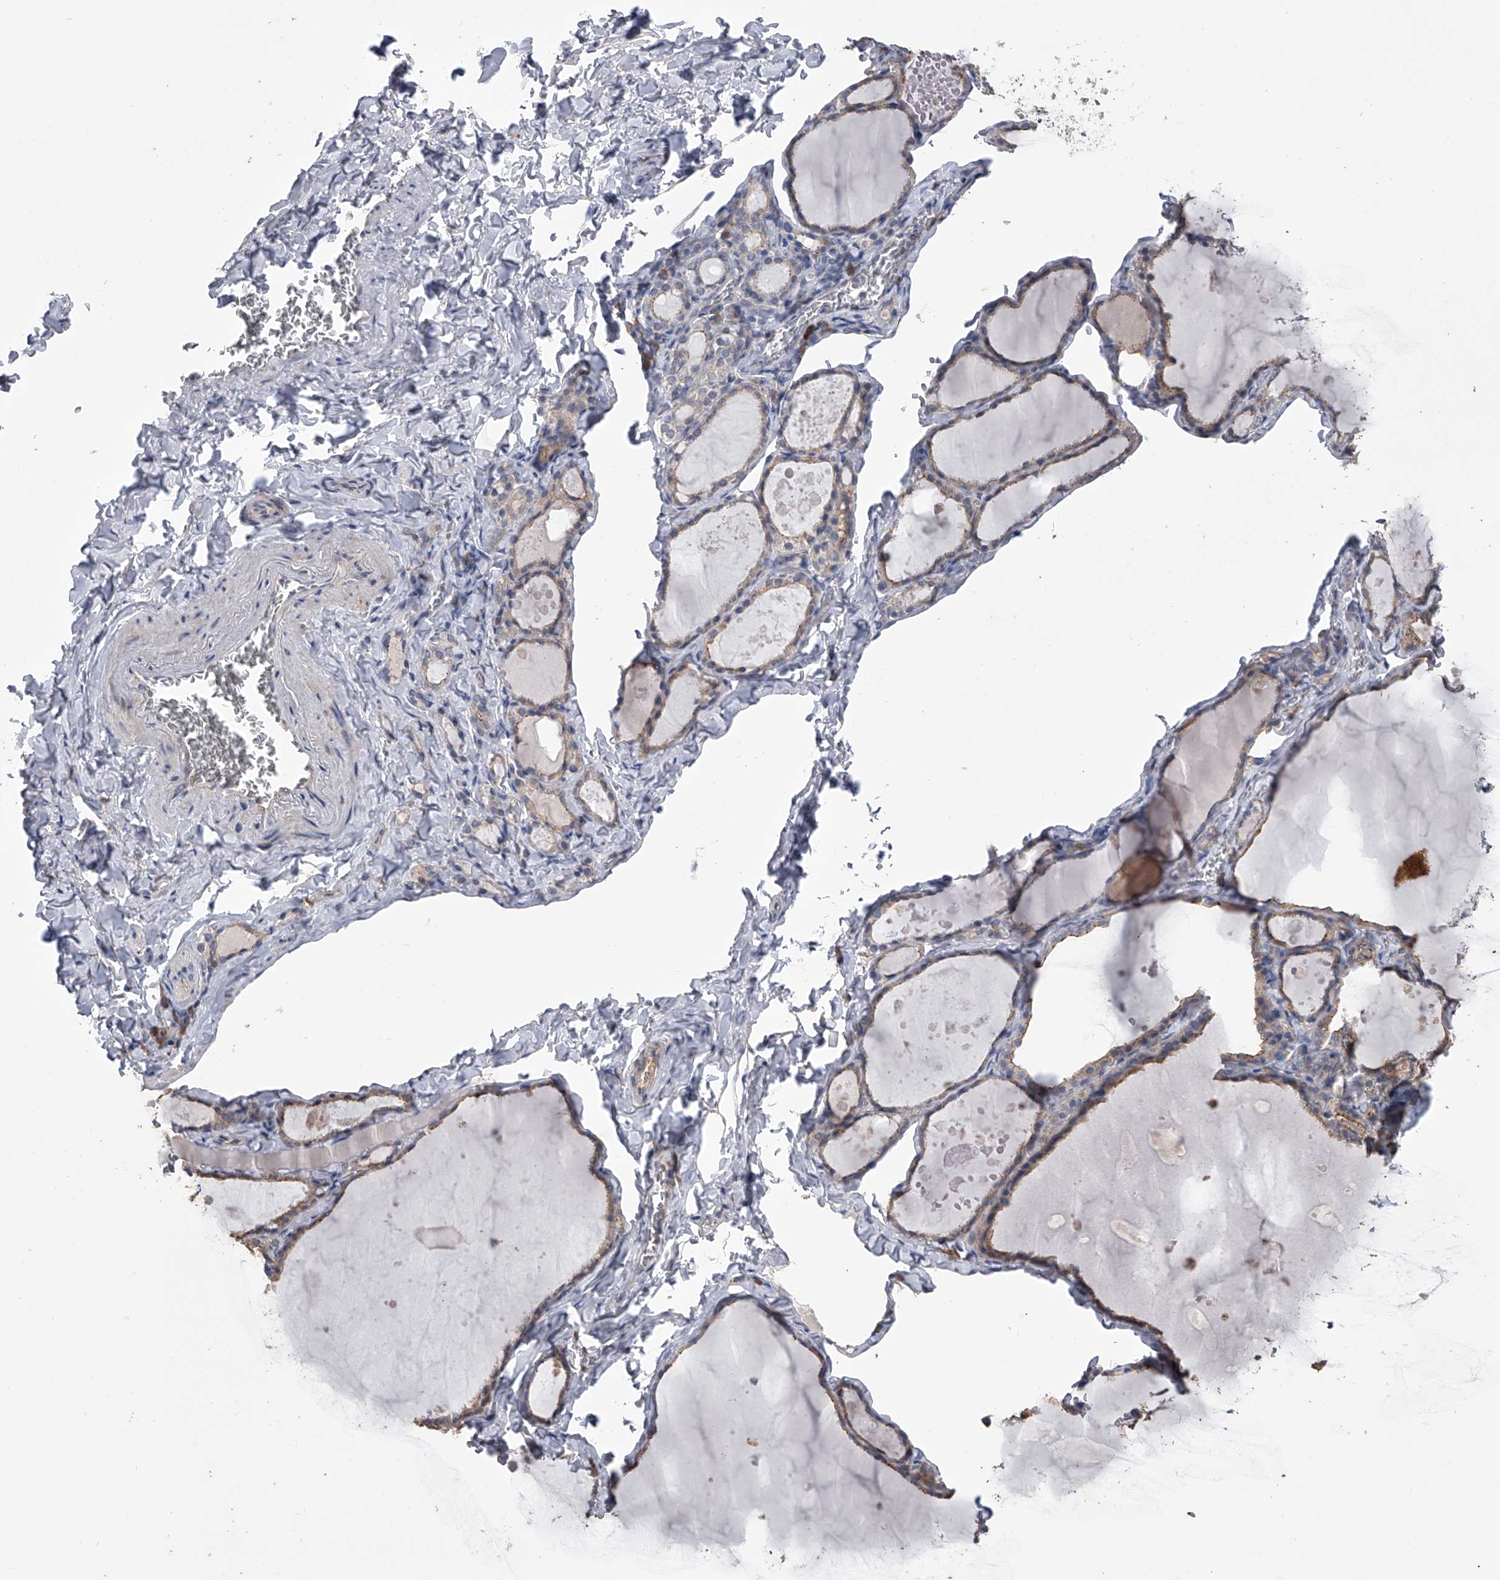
{"staining": {"intensity": "moderate", "quantity": ">75%", "location": "cytoplasmic/membranous"}, "tissue": "thyroid gland", "cell_type": "Glandular cells", "image_type": "normal", "snomed": [{"axis": "morphology", "description": "Normal tissue, NOS"}, {"axis": "topography", "description": "Thyroid gland"}], "caption": "Protein analysis of unremarkable thyroid gland exhibits moderate cytoplasmic/membranous positivity in about >75% of glandular cells. The protein is stained brown, and the nuclei are stained in blue (DAB IHC with brightfield microscopy, high magnification).", "gene": "ZNF343", "patient": {"sex": "male", "age": 56}}